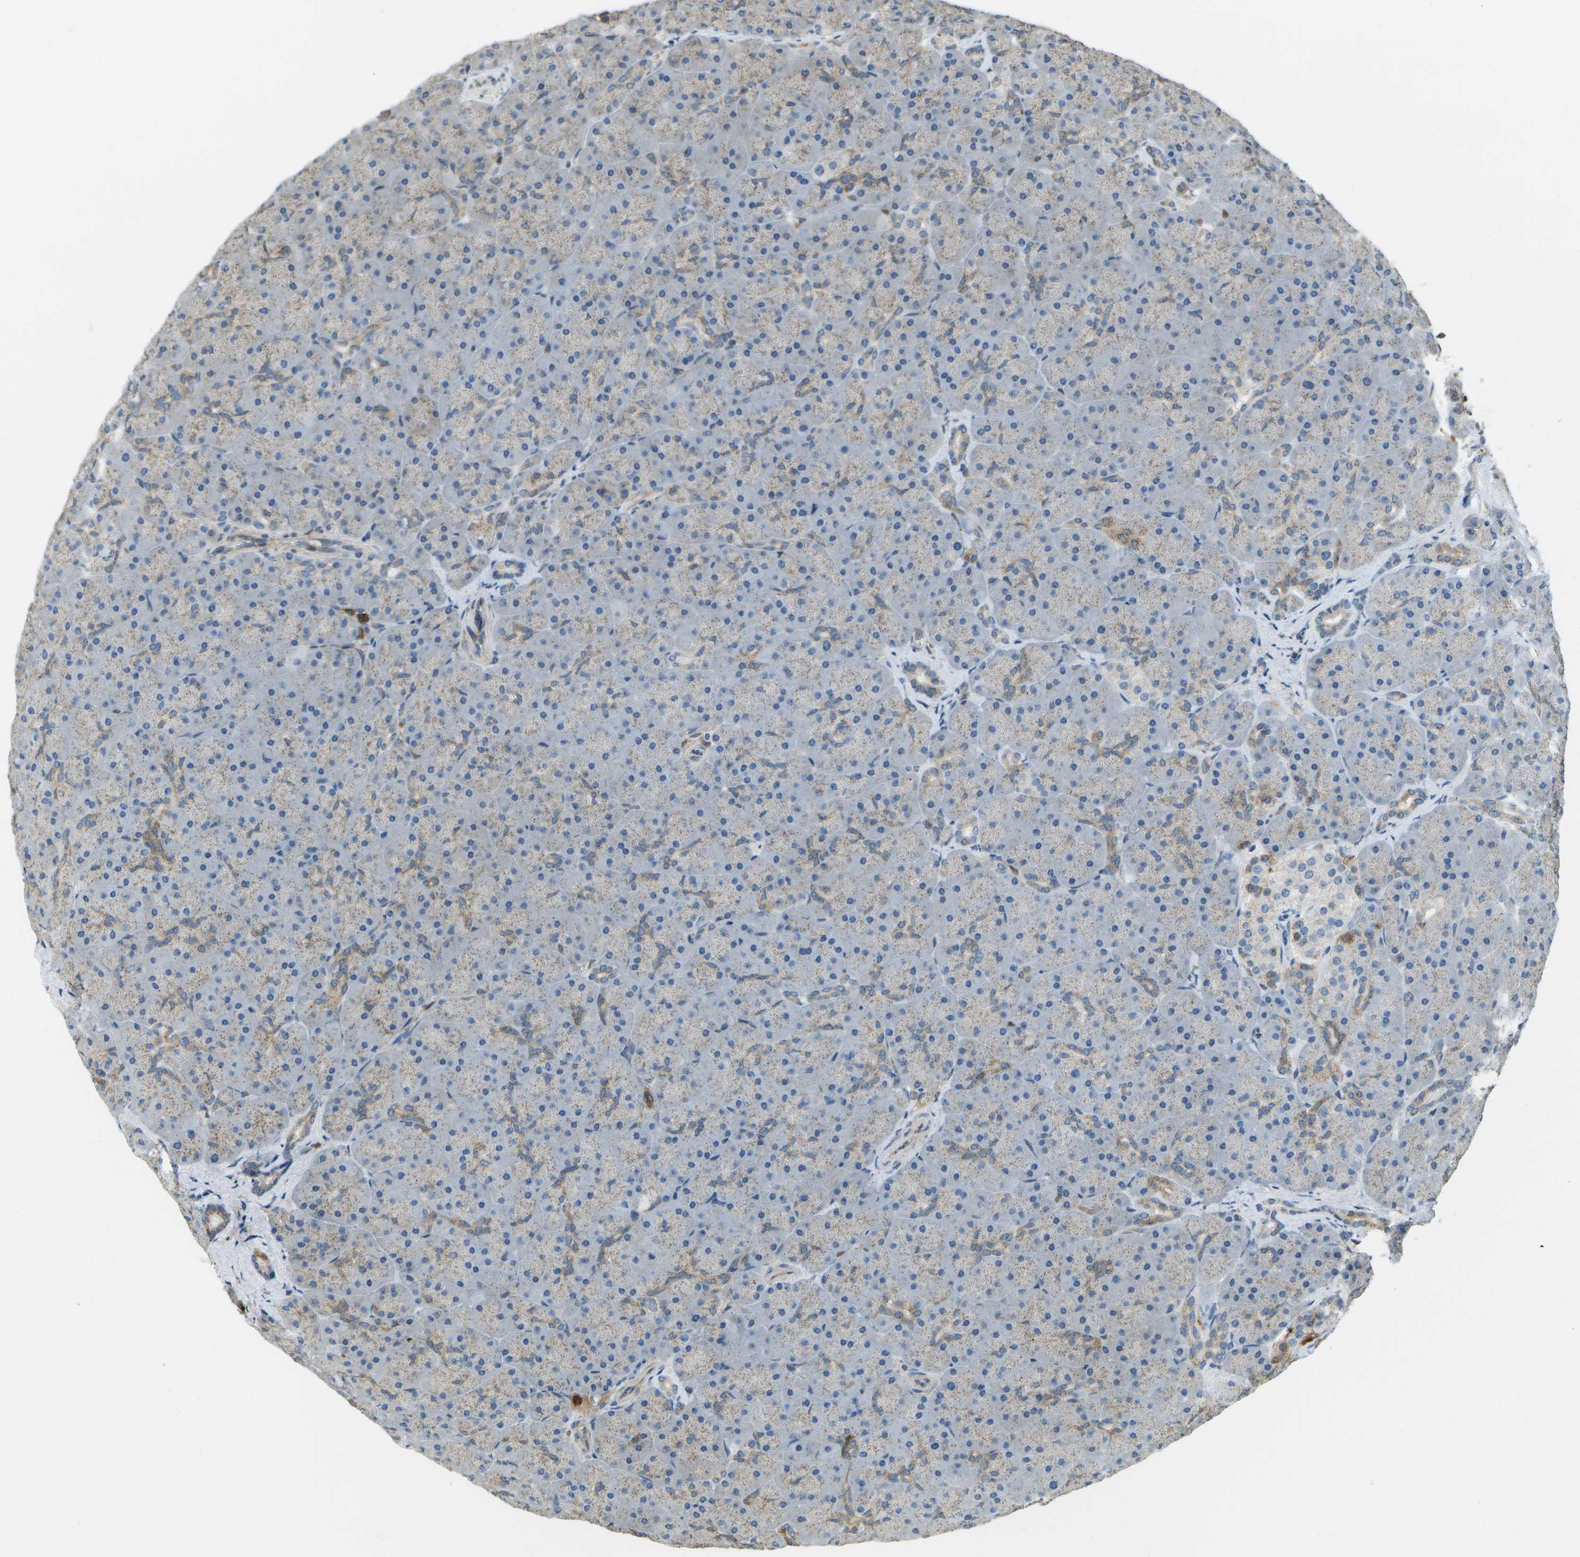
{"staining": {"intensity": "moderate", "quantity": "<25%", "location": "cytoplasmic/membranous"}, "tissue": "pancreas", "cell_type": "Exocrine glandular cells", "image_type": "normal", "snomed": [{"axis": "morphology", "description": "Normal tissue, NOS"}, {"axis": "topography", "description": "Pancreas"}], "caption": "Exocrine glandular cells demonstrate low levels of moderate cytoplasmic/membranous expression in approximately <25% of cells in unremarkable human pancreas.", "gene": "CACHD1", "patient": {"sex": "male", "age": 66}}